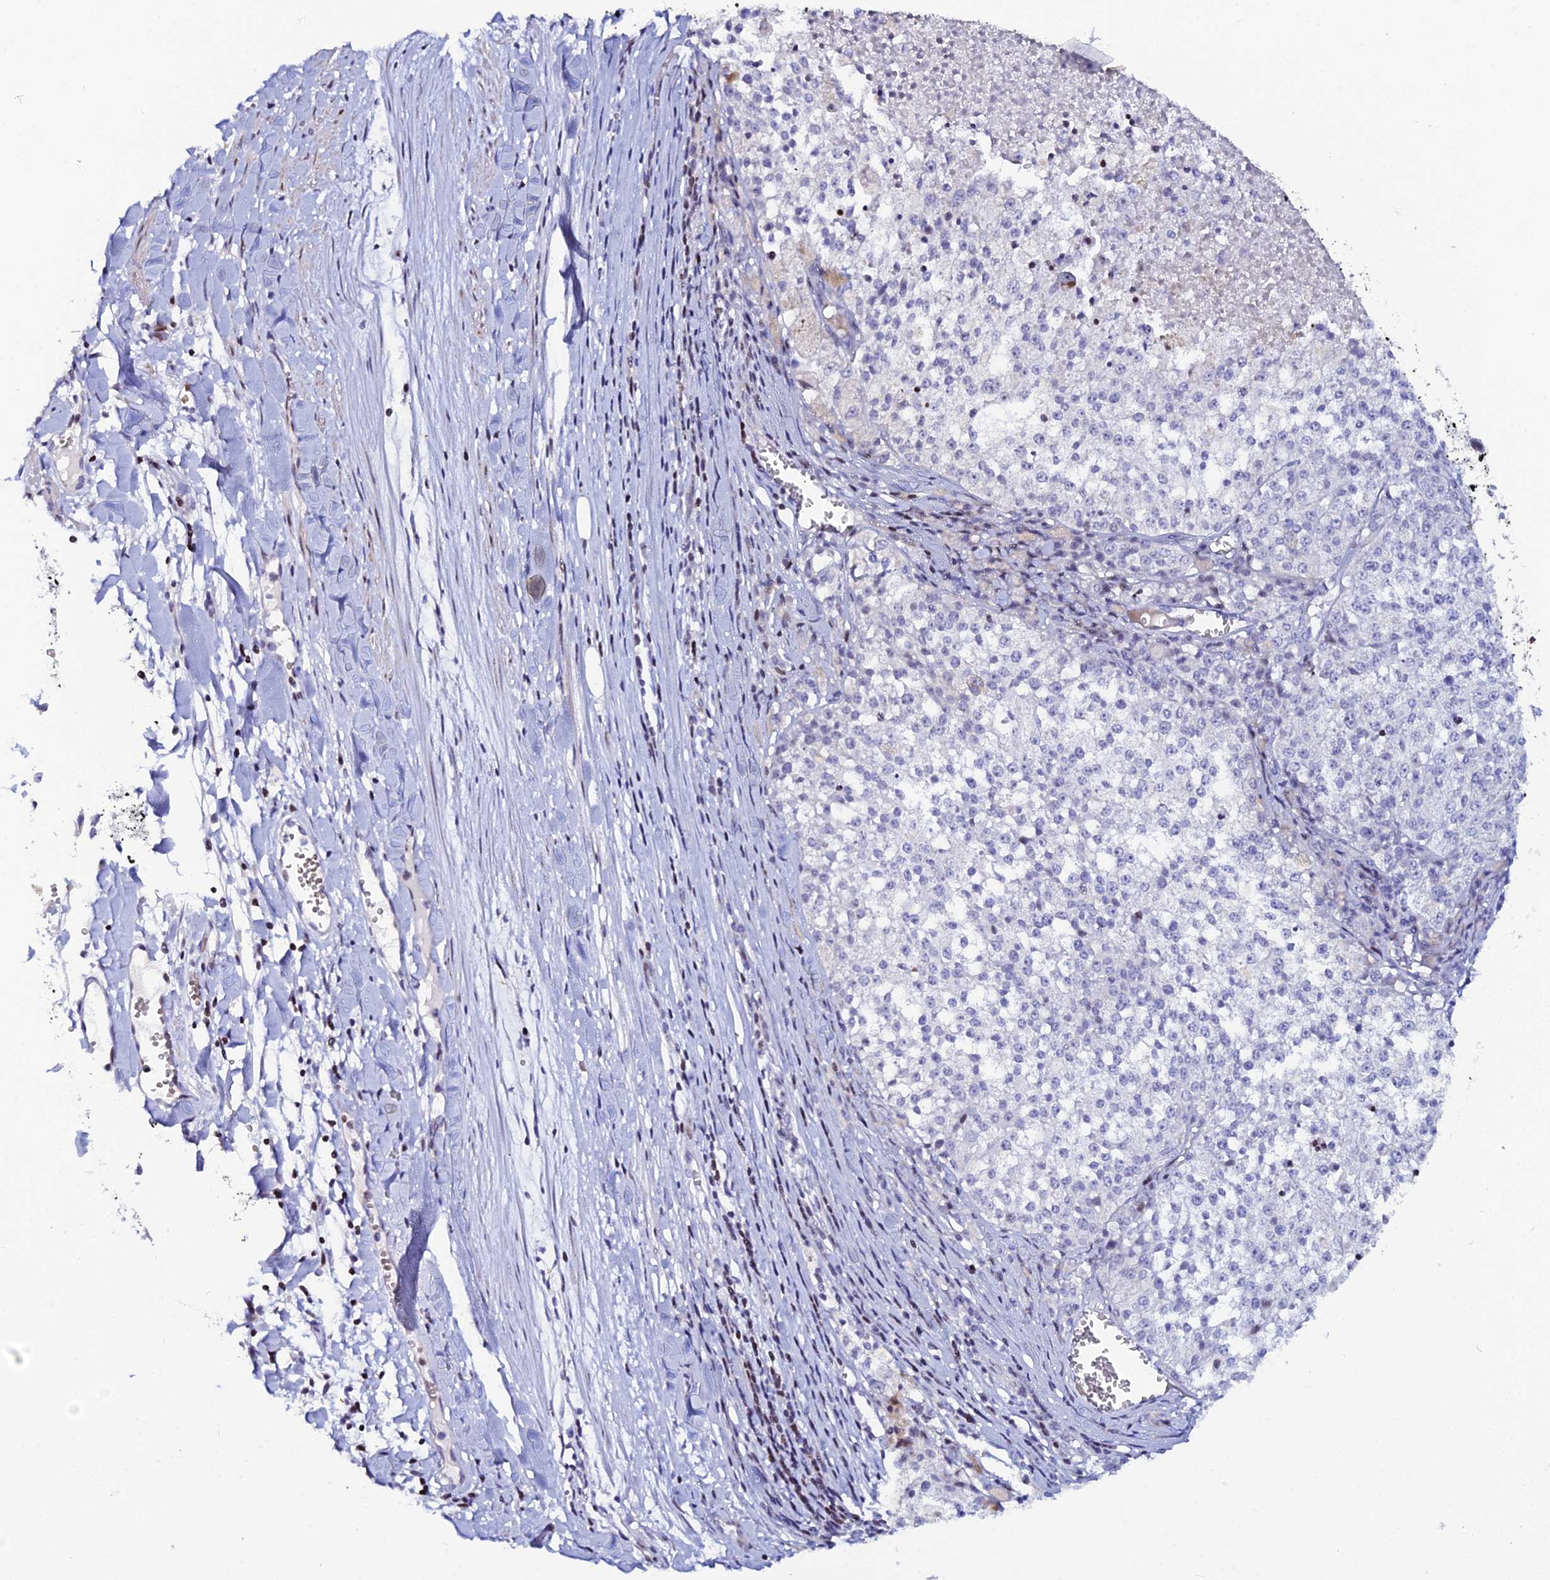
{"staining": {"intensity": "negative", "quantity": "none", "location": "none"}, "tissue": "melanoma", "cell_type": "Tumor cells", "image_type": "cancer", "snomed": [{"axis": "morphology", "description": "Malignant melanoma, NOS"}, {"axis": "topography", "description": "Skin"}], "caption": "Immunohistochemical staining of malignant melanoma shows no significant positivity in tumor cells.", "gene": "MYNN", "patient": {"sex": "female", "age": 64}}